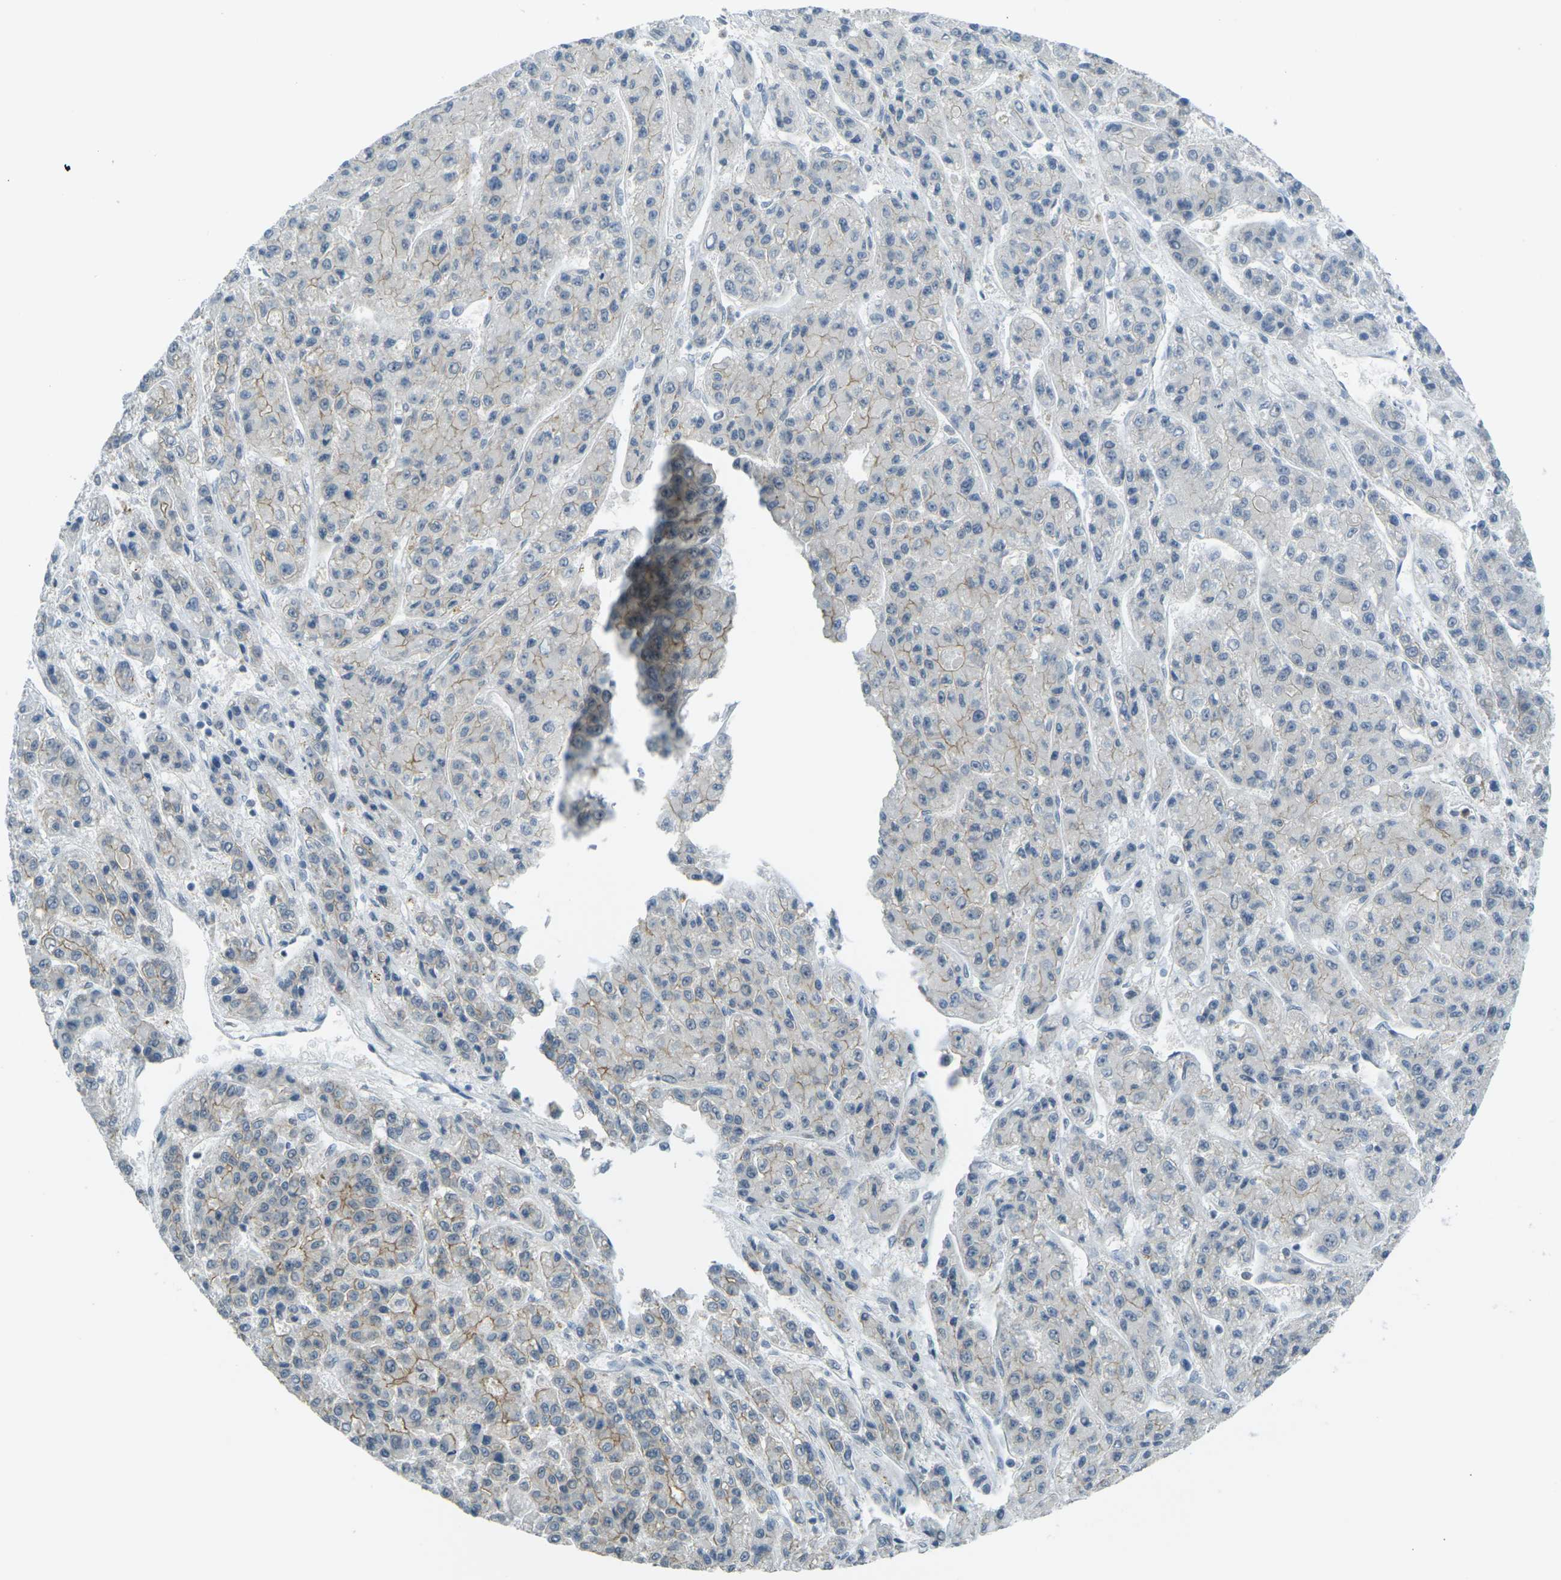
{"staining": {"intensity": "moderate", "quantity": "<25%", "location": "cytoplasmic/membranous"}, "tissue": "liver cancer", "cell_type": "Tumor cells", "image_type": "cancer", "snomed": [{"axis": "morphology", "description": "Carcinoma, Hepatocellular, NOS"}, {"axis": "topography", "description": "Liver"}], "caption": "This histopathology image displays IHC staining of liver hepatocellular carcinoma, with low moderate cytoplasmic/membranous expression in about <25% of tumor cells.", "gene": "SPTBN2", "patient": {"sex": "male", "age": 70}}